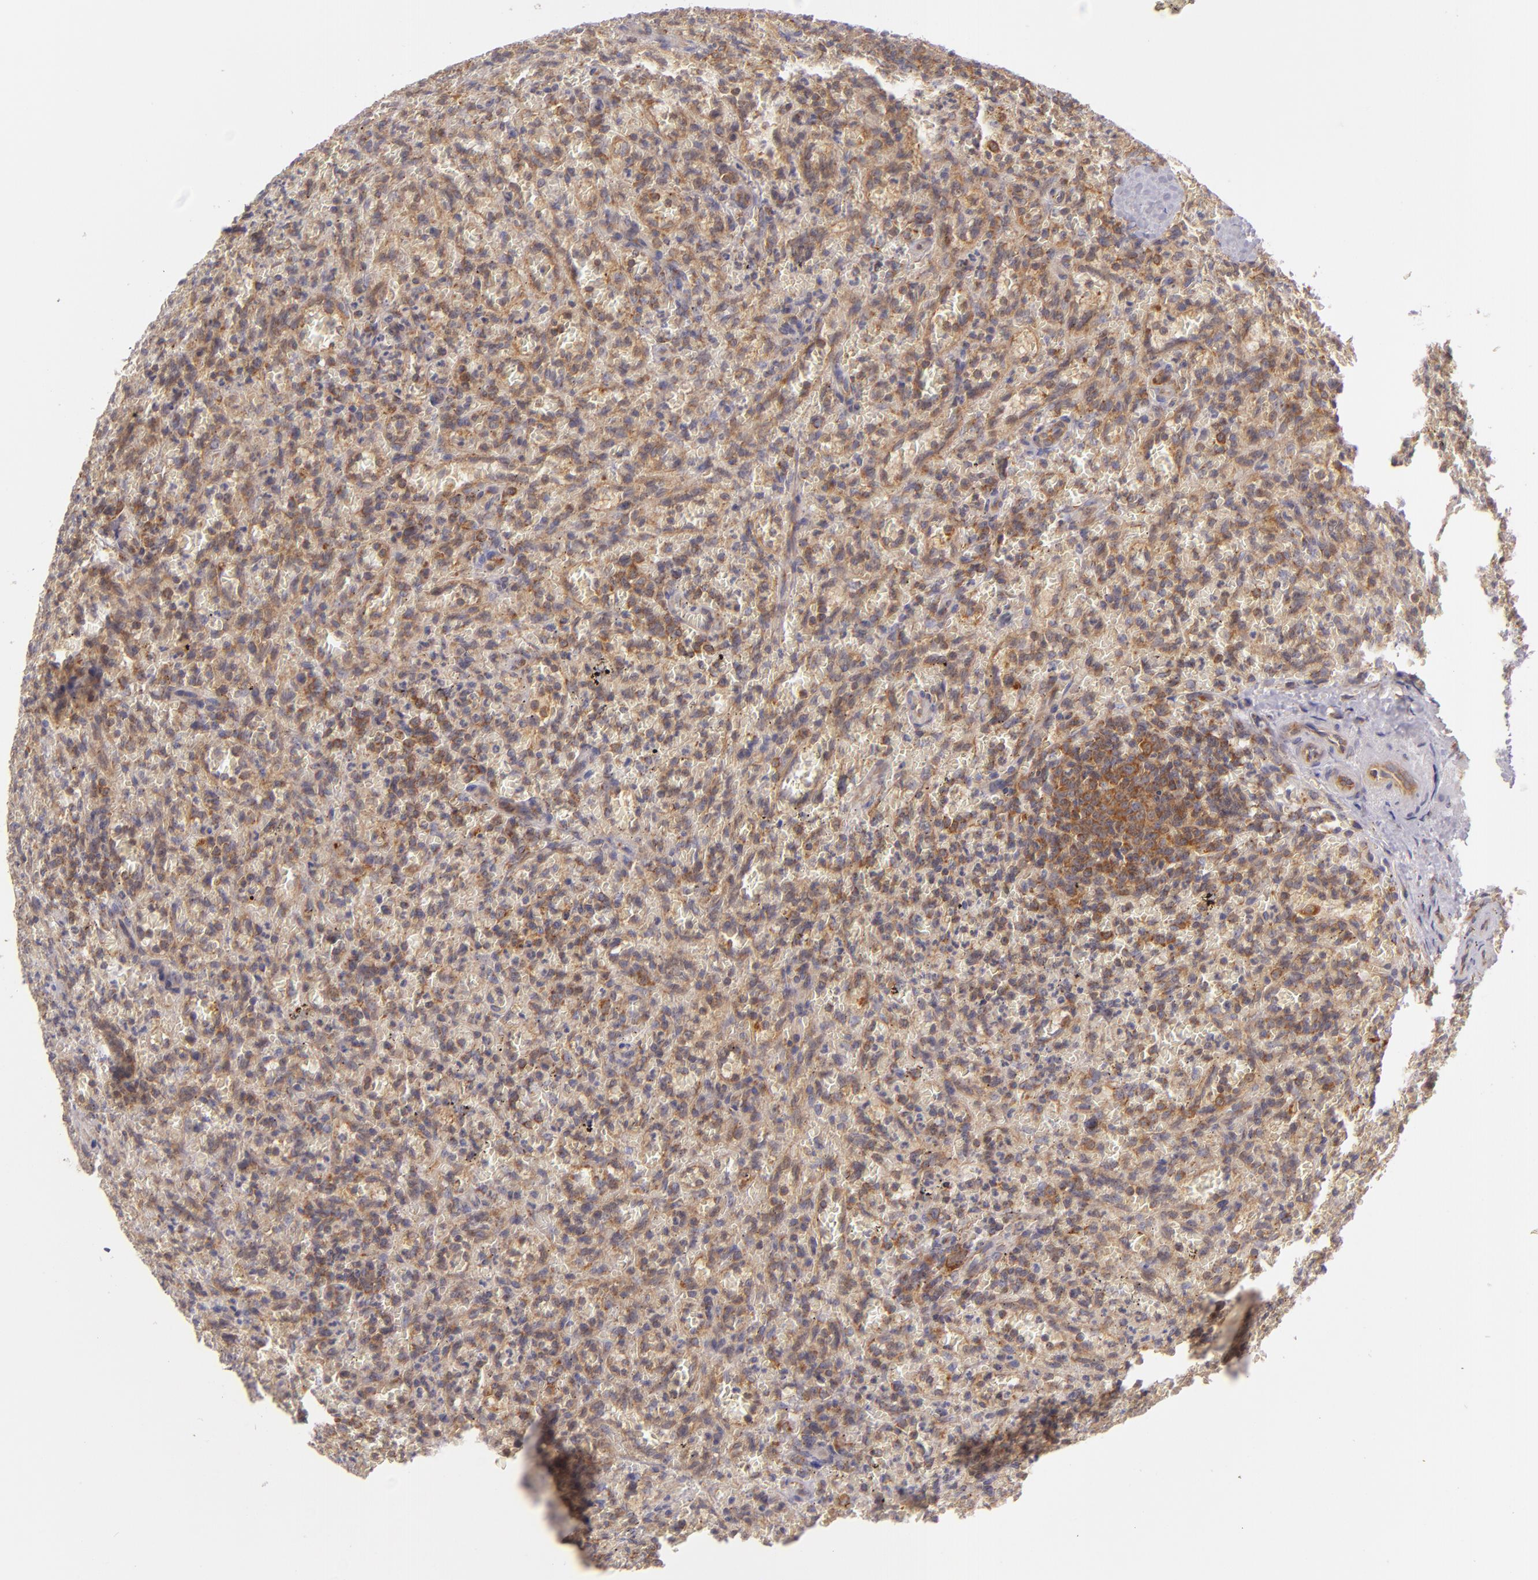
{"staining": {"intensity": "moderate", "quantity": "25%-75%", "location": "cytoplasmic/membranous"}, "tissue": "lymphoma", "cell_type": "Tumor cells", "image_type": "cancer", "snomed": [{"axis": "morphology", "description": "Malignant lymphoma, non-Hodgkin's type, Low grade"}, {"axis": "topography", "description": "Spleen"}], "caption": "About 25%-75% of tumor cells in lymphoma display moderate cytoplasmic/membranous protein expression as visualized by brown immunohistochemical staining.", "gene": "UPF3B", "patient": {"sex": "female", "age": 64}}